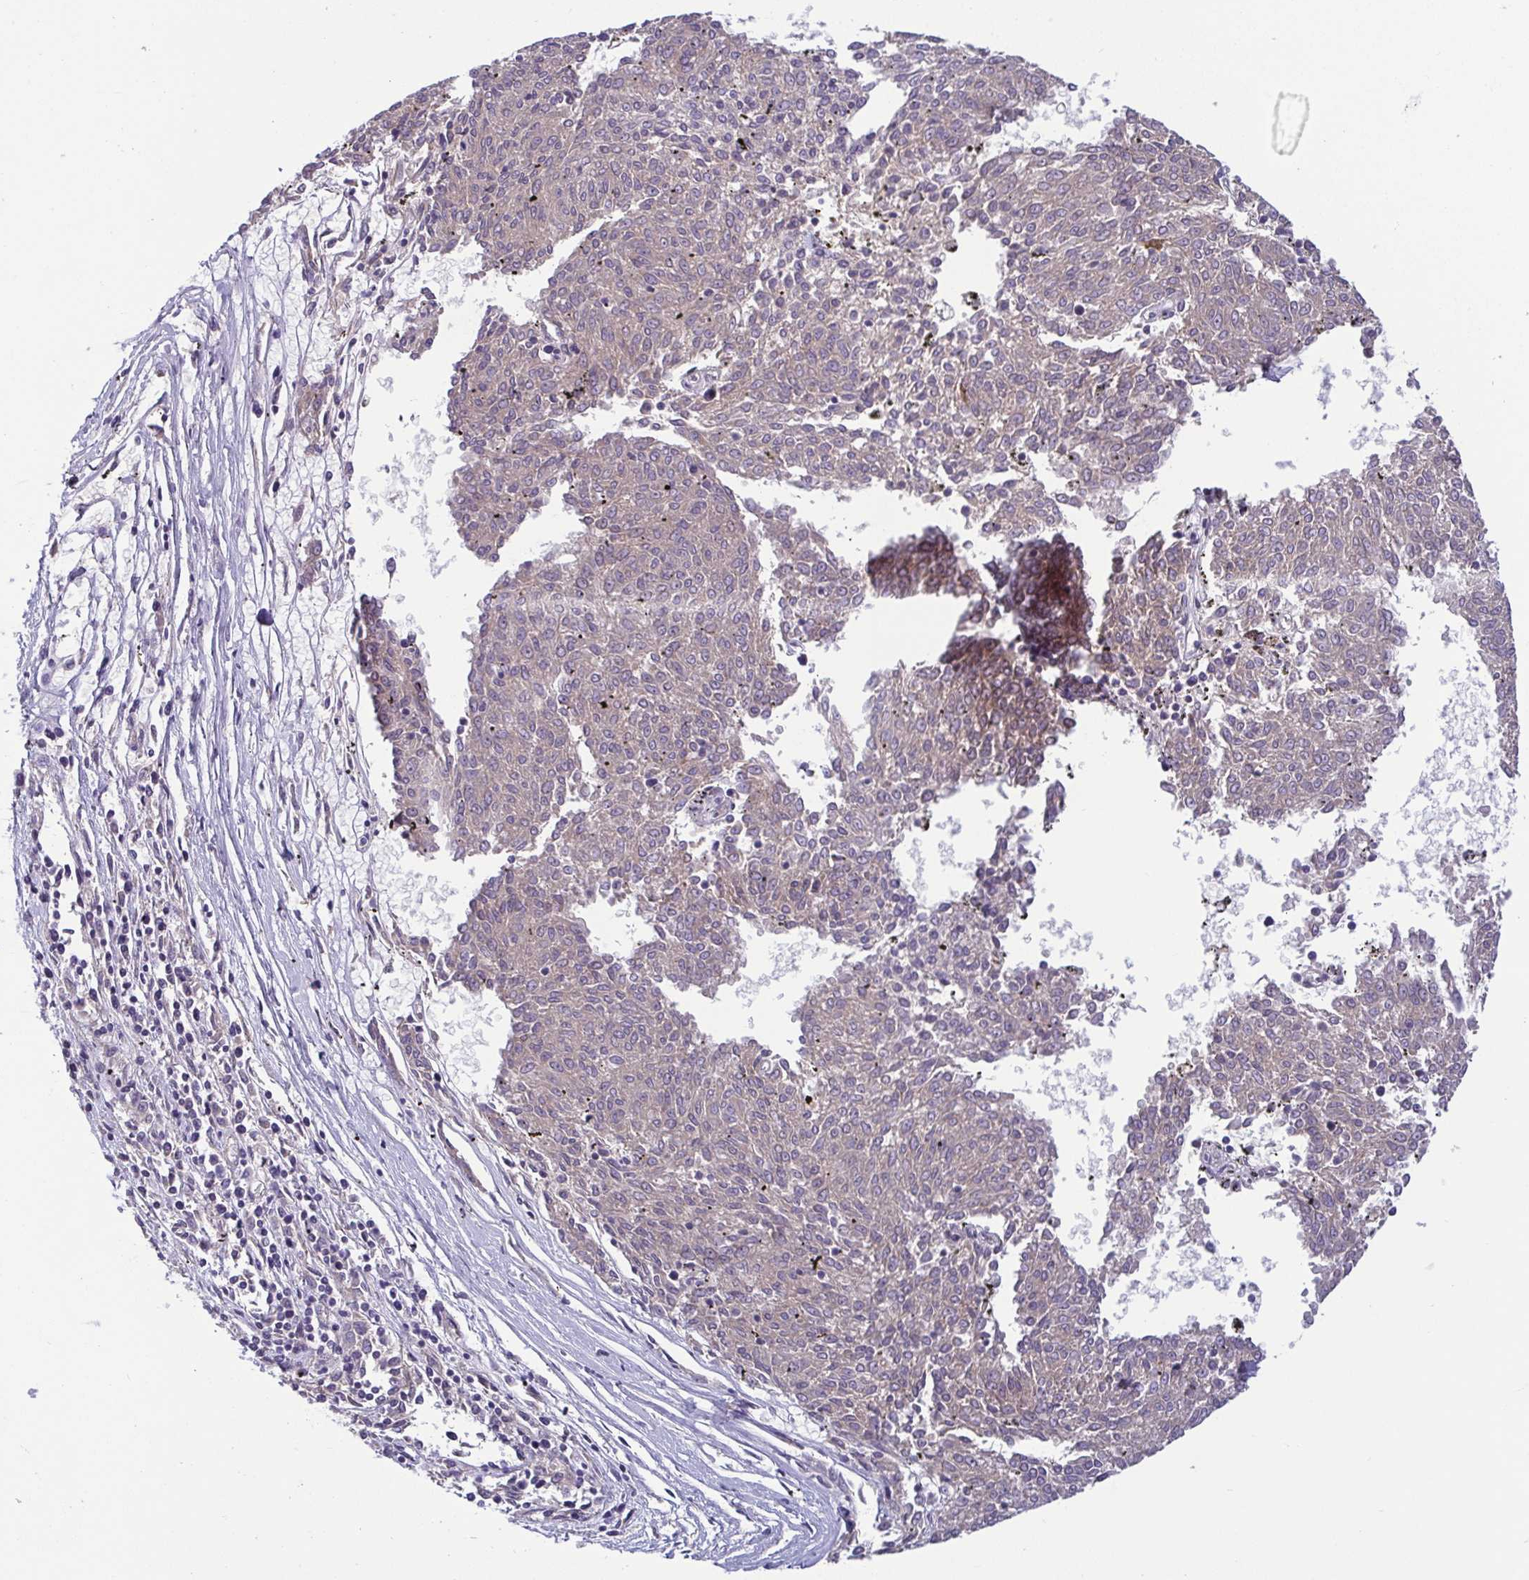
{"staining": {"intensity": "negative", "quantity": "none", "location": "none"}, "tissue": "melanoma", "cell_type": "Tumor cells", "image_type": "cancer", "snomed": [{"axis": "morphology", "description": "Malignant melanoma, NOS"}, {"axis": "topography", "description": "Skin"}], "caption": "Immunohistochemistry histopathology image of human melanoma stained for a protein (brown), which exhibits no staining in tumor cells.", "gene": "LMF2", "patient": {"sex": "female", "age": 72}}